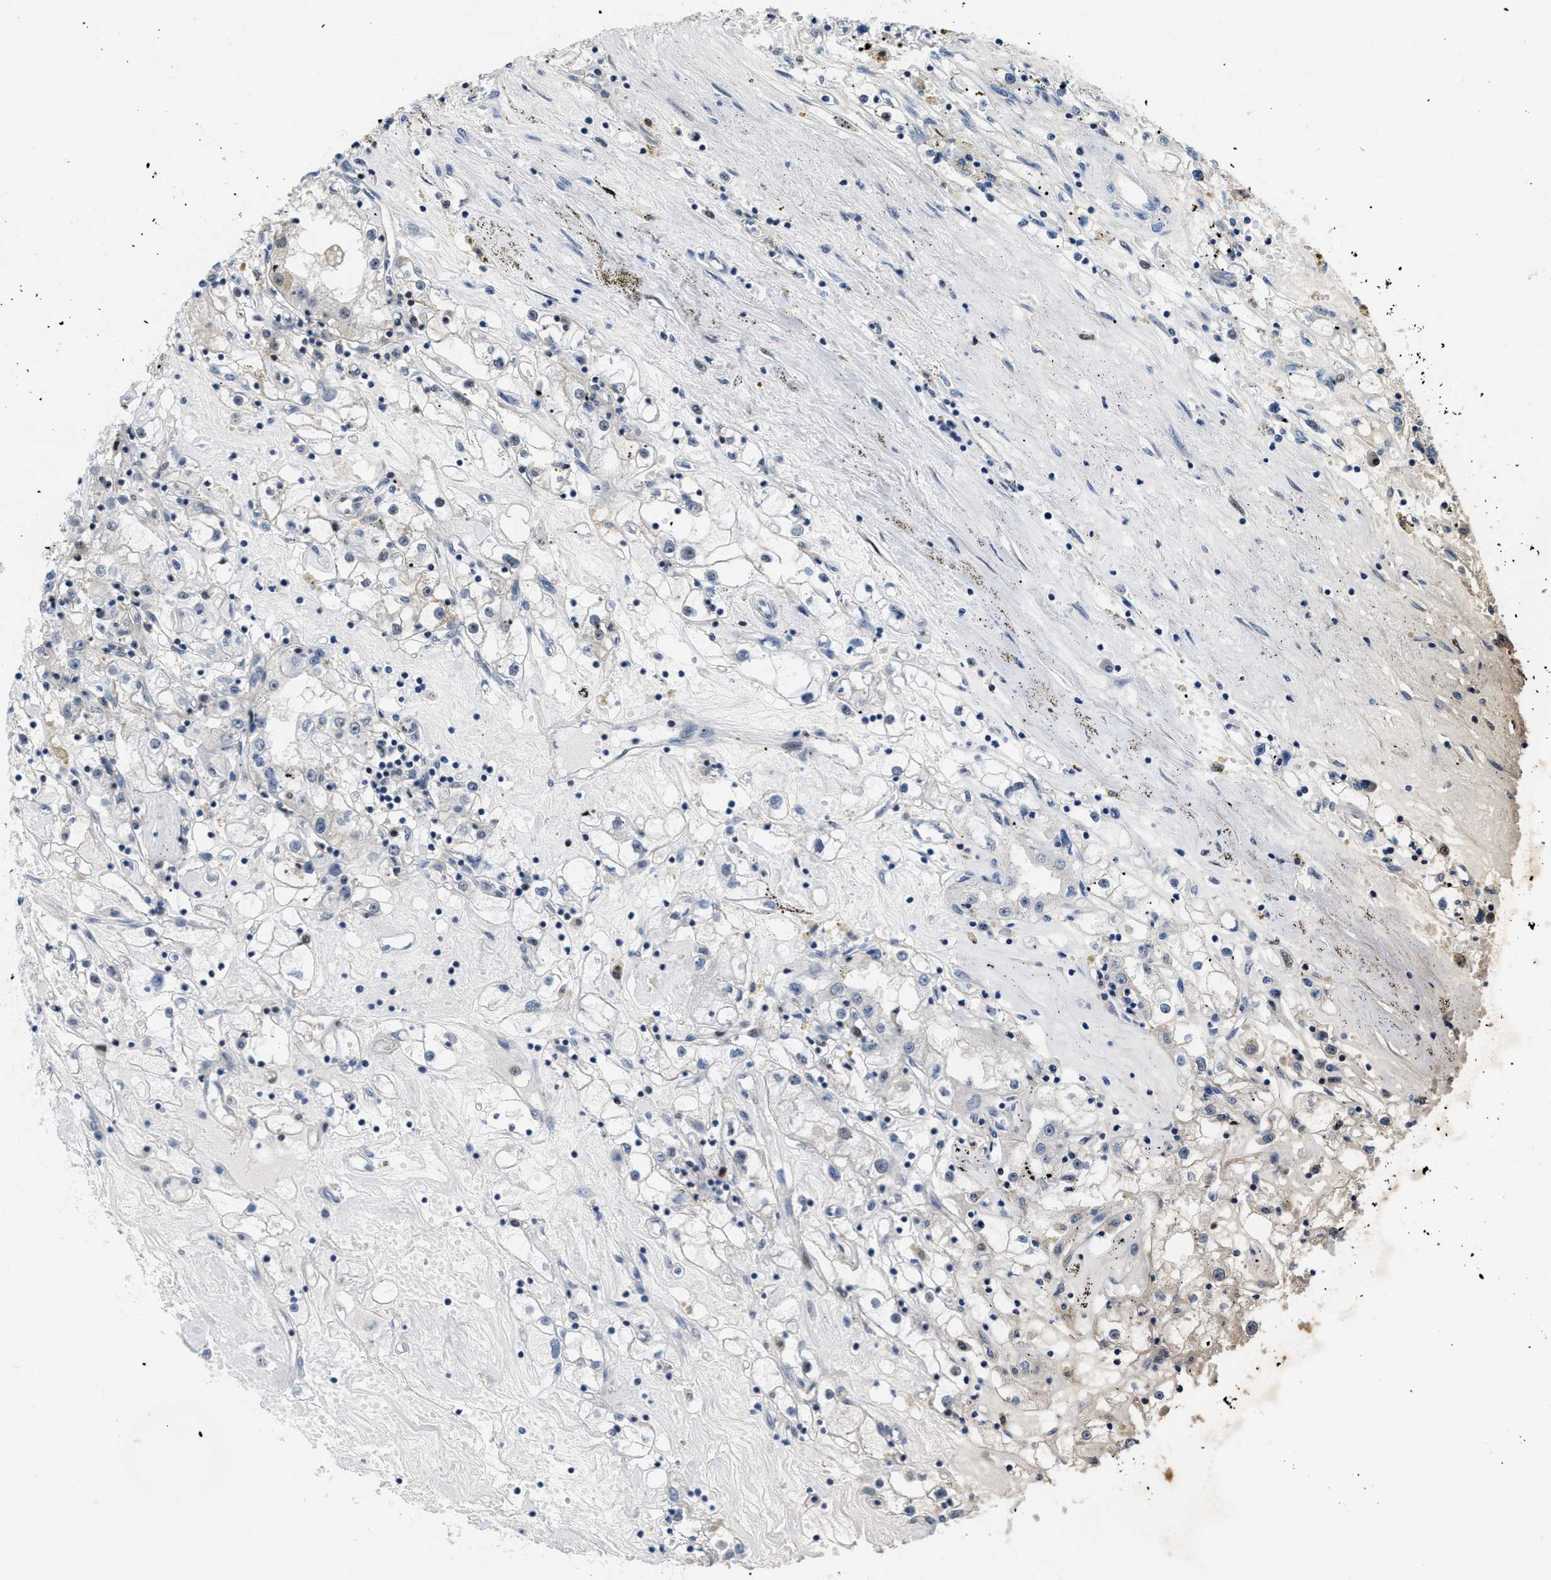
{"staining": {"intensity": "moderate", "quantity": "<25%", "location": "nuclear"}, "tissue": "renal cancer", "cell_type": "Tumor cells", "image_type": "cancer", "snomed": [{"axis": "morphology", "description": "Adenocarcinoma, NOS"}, {"axis": "topography", "description": "Kidney"}], "caption": "A brown stain shows moderate nuclear staining of a protein in adenocarcinoma (renal) tumor cells.", "gene": "SLC29A2", "patient": {"sex": "male", "age": 56}}